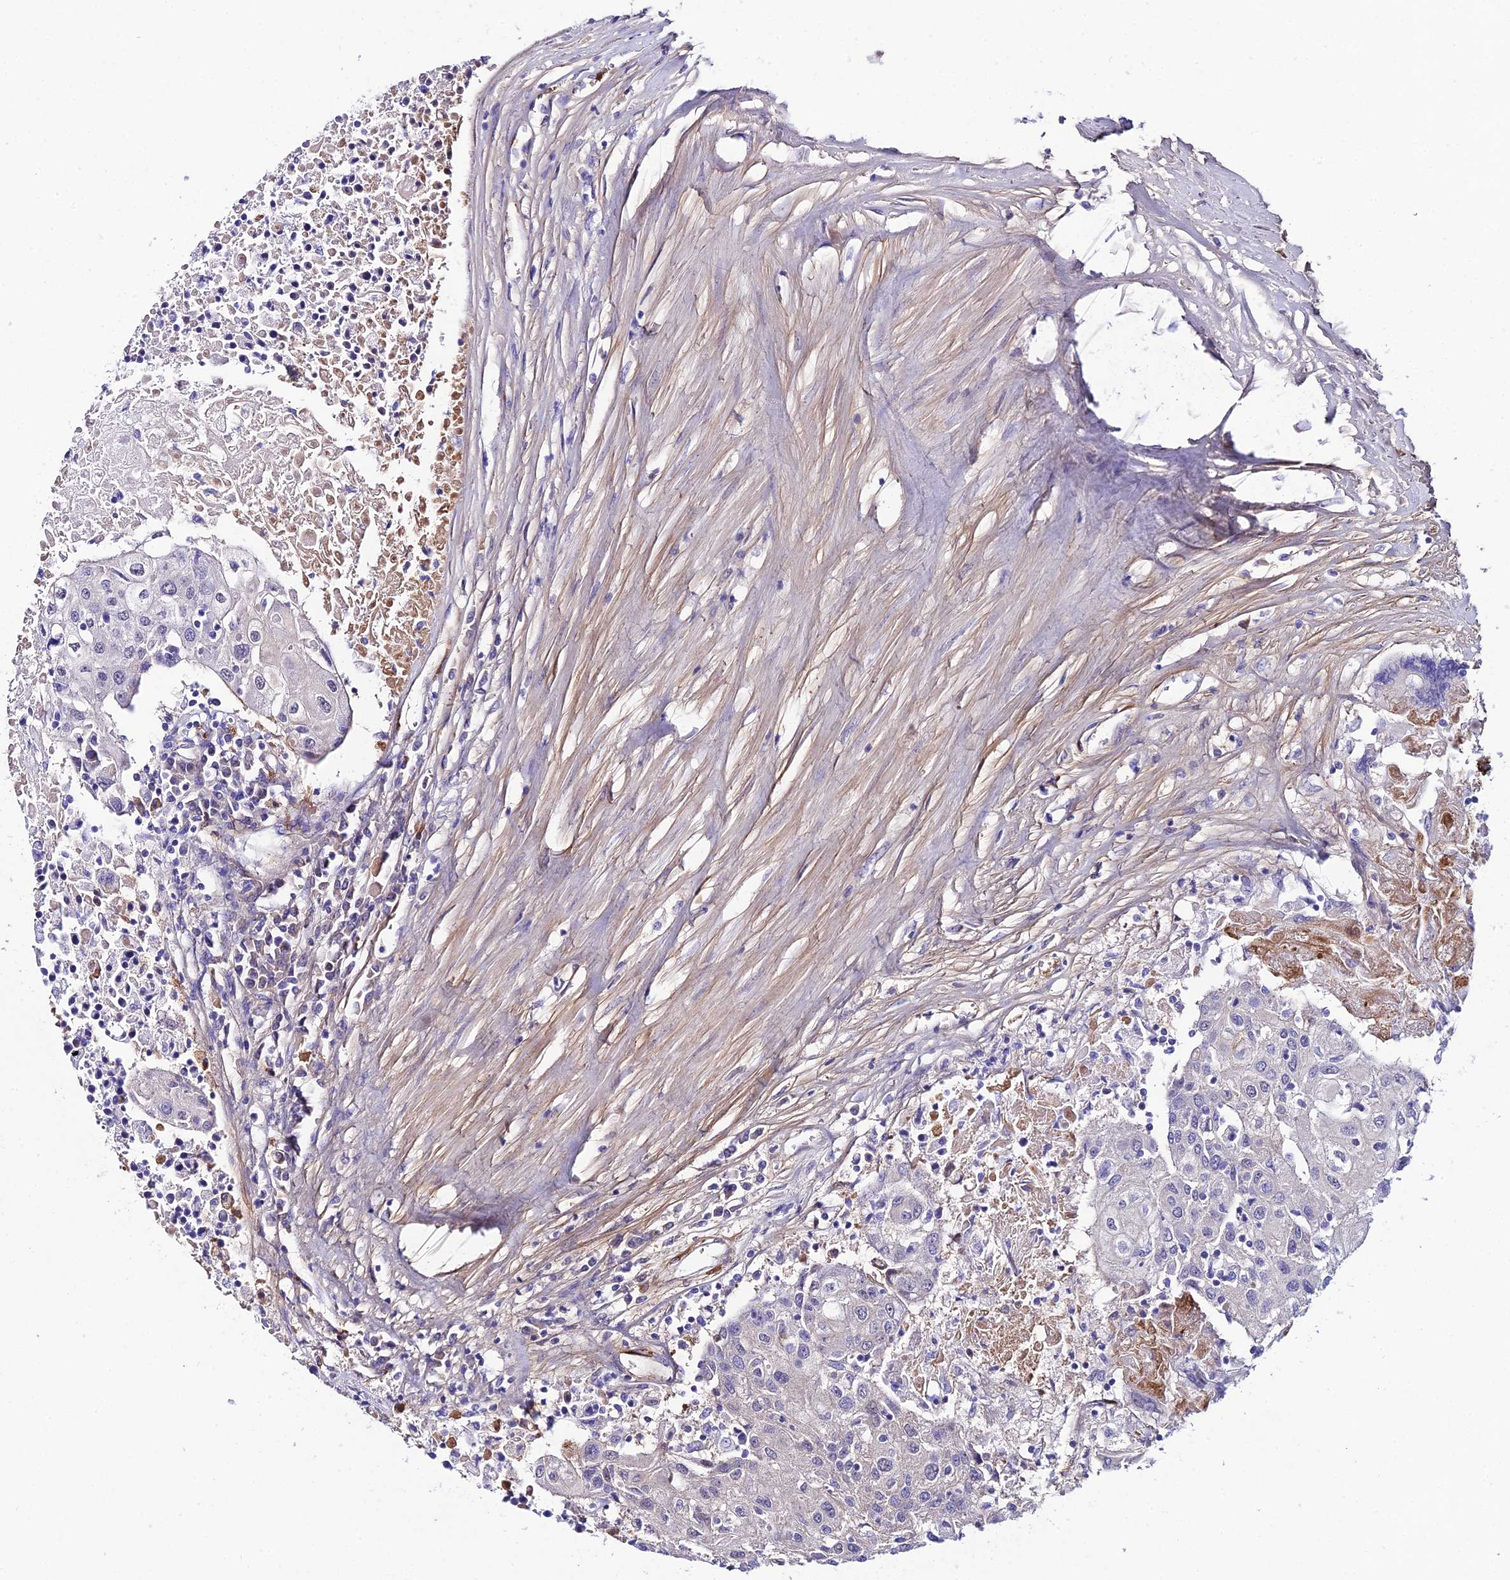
{"staining": {"intensity": "negative", "quantity": "none", "location": "none"}, "tissue": "urothelial cancer", "cell_type": "Tumor cells", "image_type": "cancer", "snomed": [{"axis": "morphology", "description": "Urothelial carcinoma, High grade"}, {"axis": "topography", "description": "Urinary bladder"}], "caption": "An image of human urothelial carcinoma (high-grade) is negative for staining in tumor cells.", "gene": "SYT15", "patient": {"sex": "female", "age": 85}}